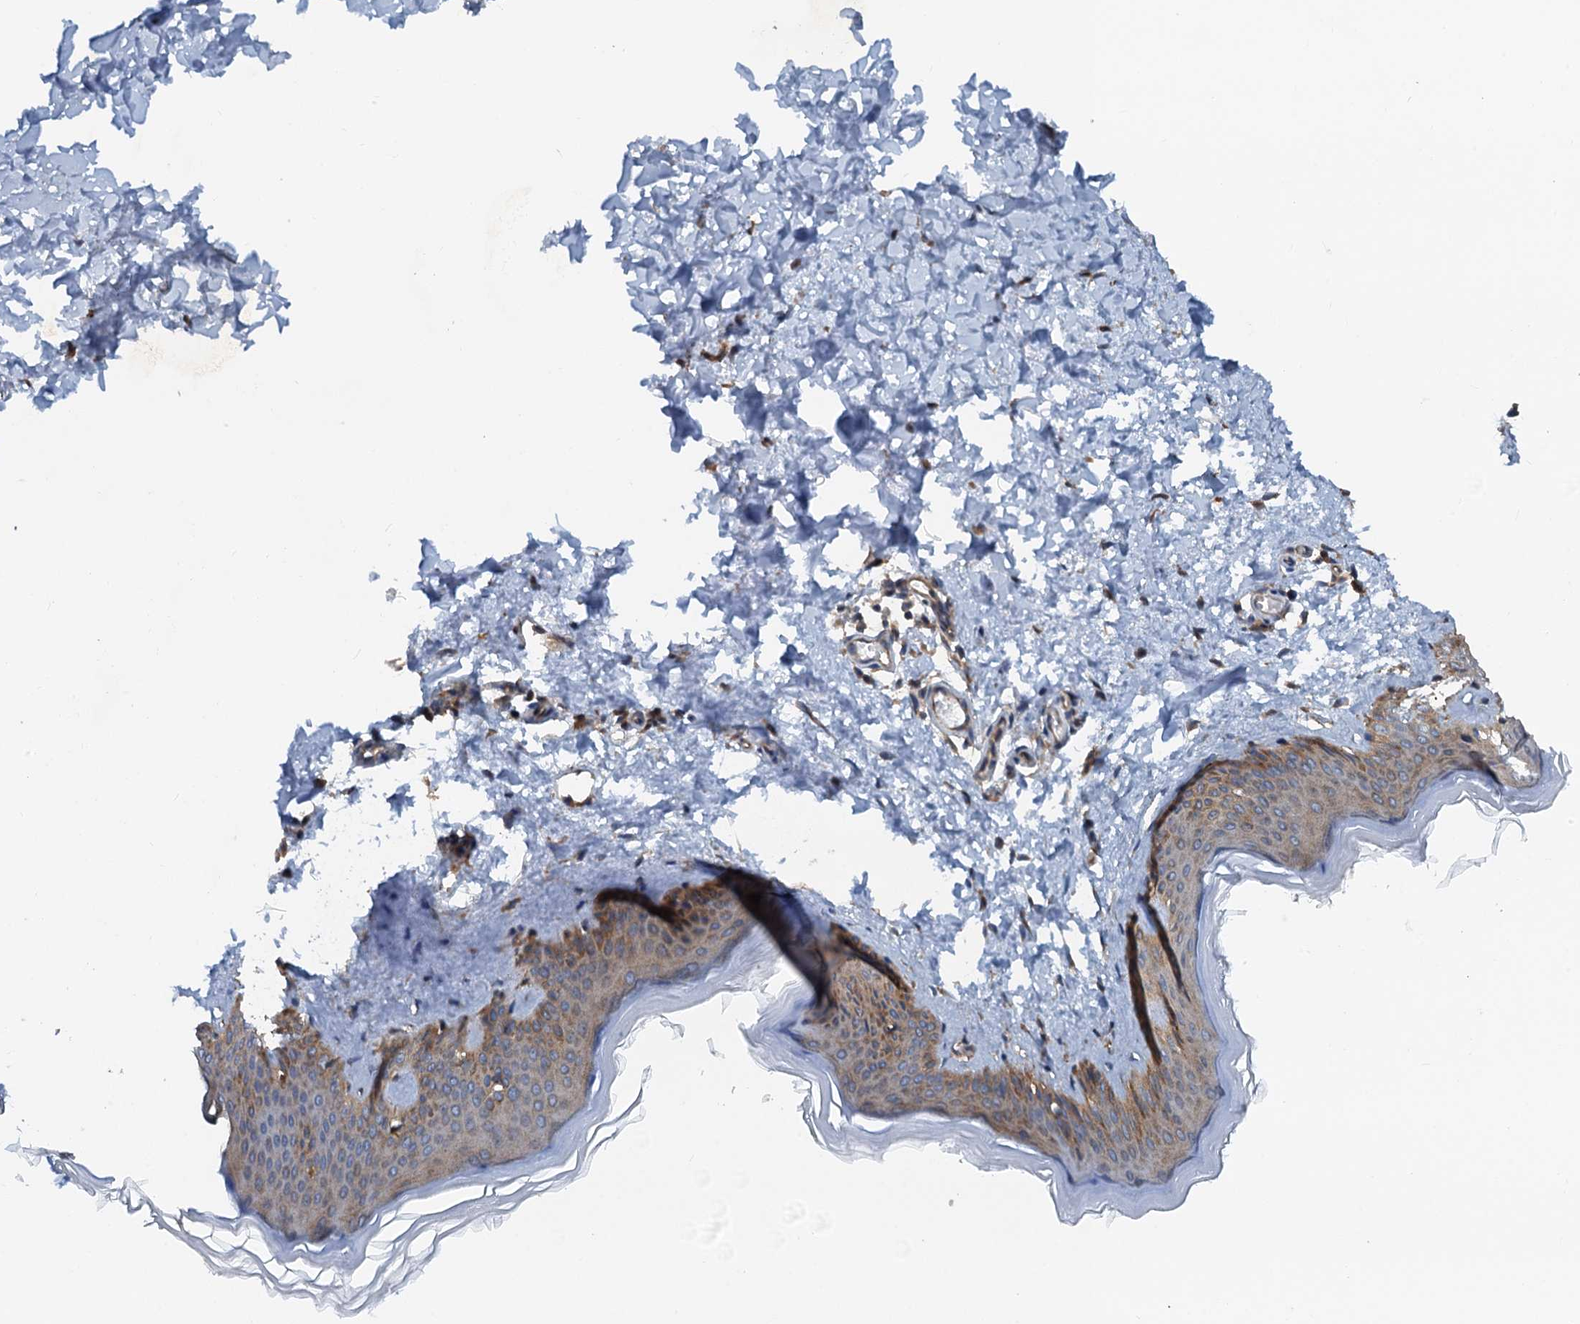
{"staining": {"intensity": "moderate", "quantity": "25%-75%", "location": "cytoplasmic/membranous"}, "tissue": "skin", "cell_type": "Fibroblasts", "image_type": "normal", "snomed": [{"axis": "morphology", "description": "Normal tissue, NOS"}, {"axis": "topography", "description": "Skin"}], "caption": "Skin stained with a protein marker exhibits moderate staining in fibroblasts.", "gene": "COG3", "patient": {"sex": "female", "age": 27}}